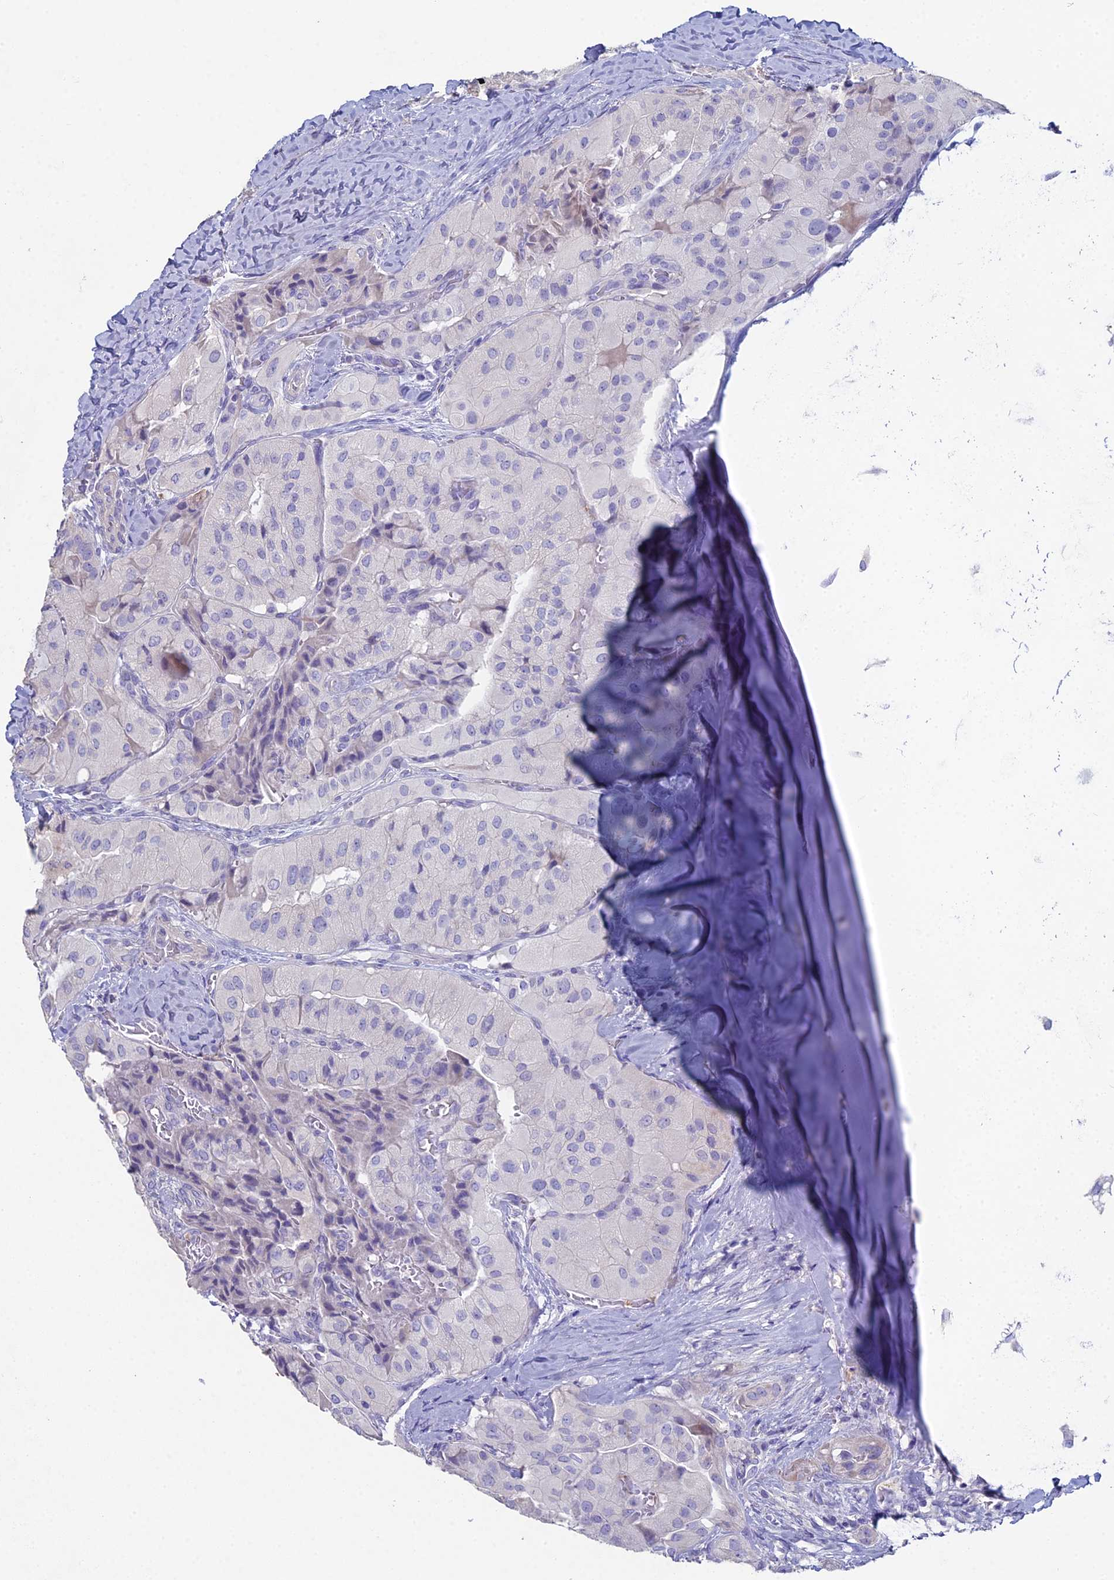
{"staining": {"intensity": "negative", "quantity": "none", "location": "none"}, "tissue": "thyroid cancer", "cell_type": "Tumor cells", "image_type": "cancer", "snomed": [{"axis": "morphology", "description": "Normal tissue, NOS"}, {"axis": "morphology", "description": "Papillary adenocarcinoma, NOS"}, {"axis": "topography", "description": "Thyroid gland"}], "caption": "Human thyroid cancer stained for a protein using IHC demonstrates no expression in tumor cells.", "gene": "NCAM1", "patient": {"sex": "female", "age": 59}}